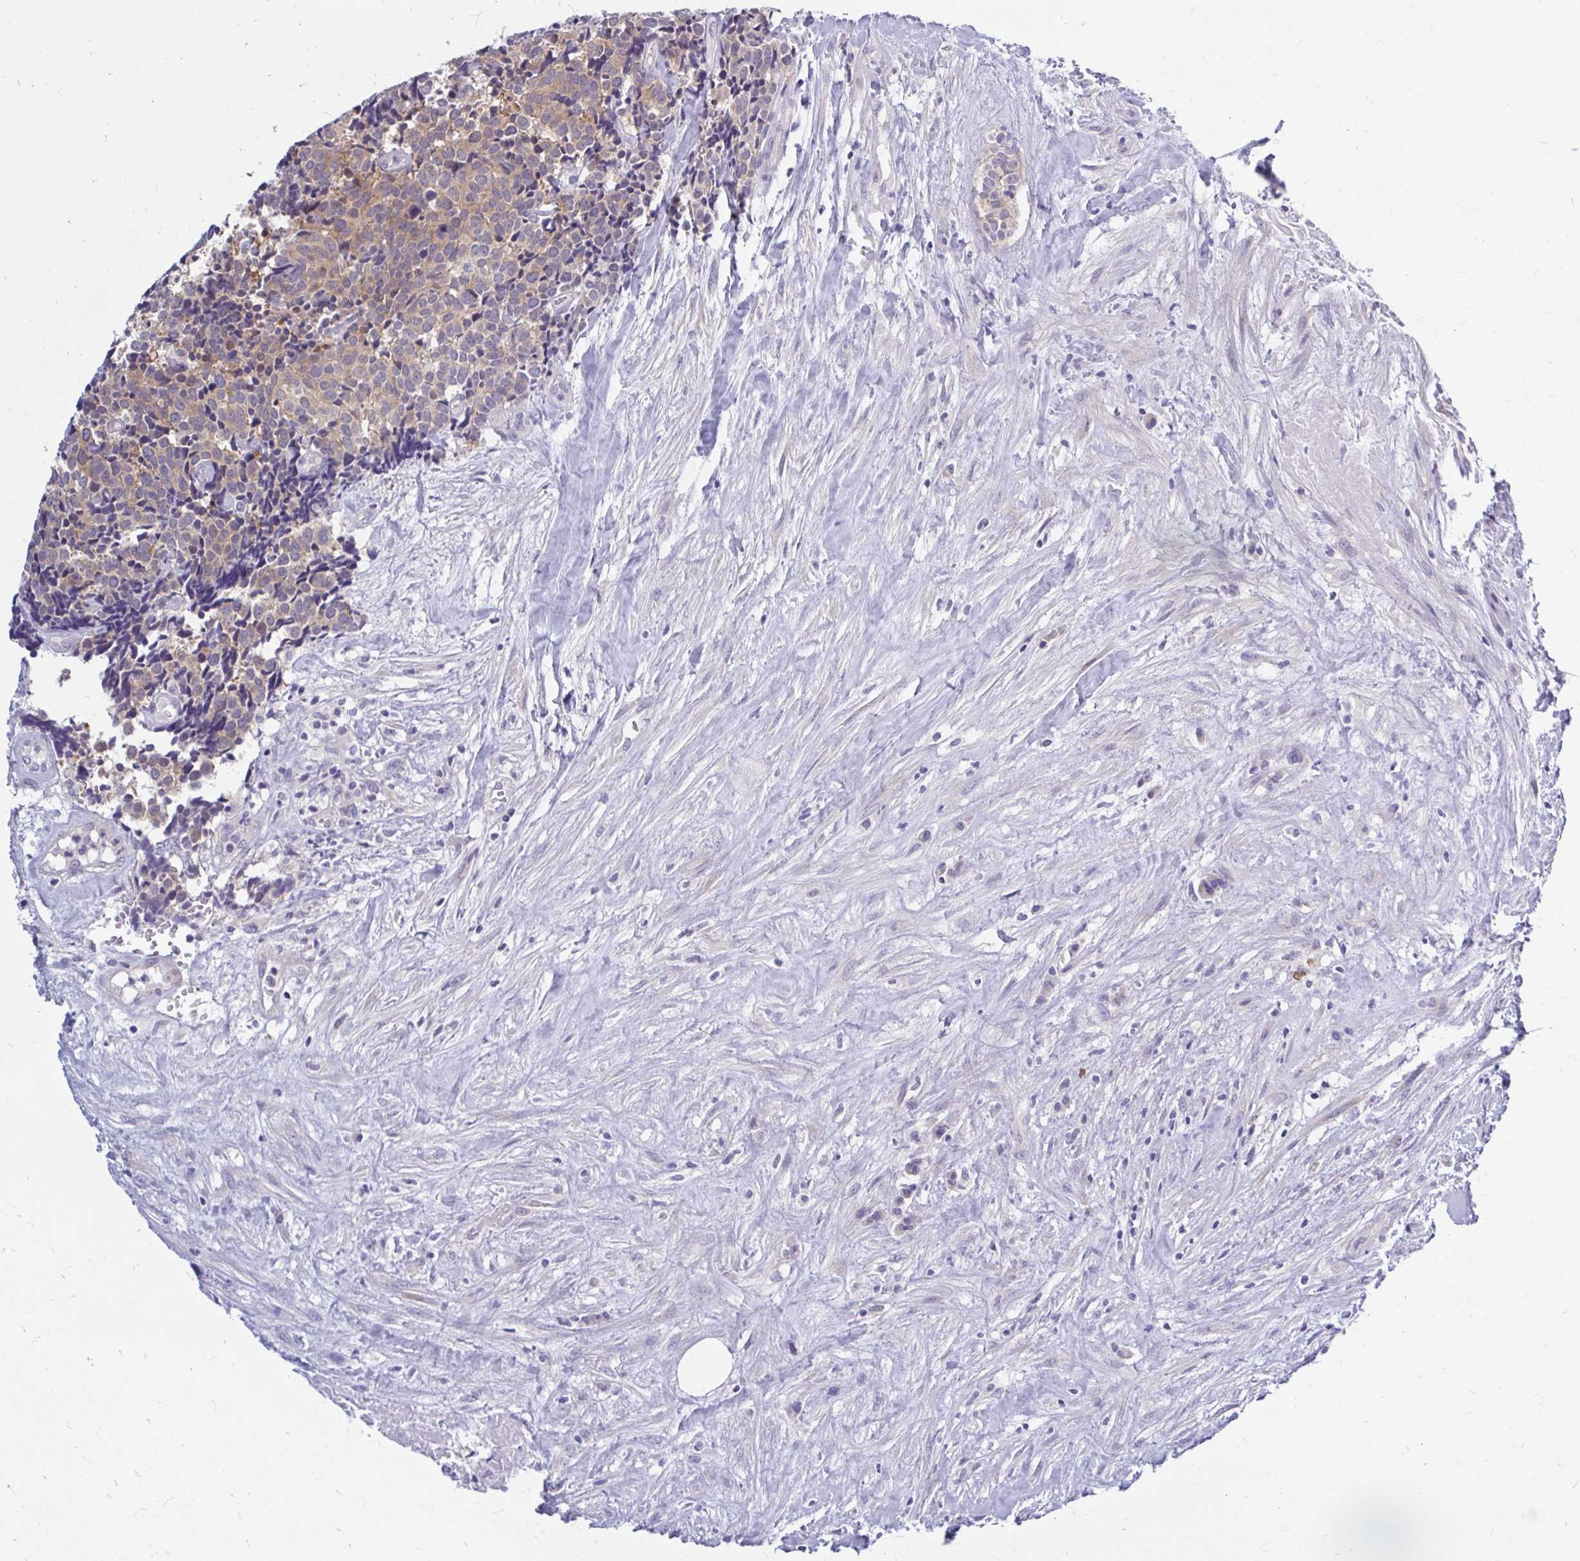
{"staining": {"intensity": "moderate", "quantity": "25%-75%", "location": "cytoplasmic/membranous"}, "tissue": "carcinoid", "cell_type": "Tumor cells", "image_type": "cancer", "snomed": [{"axis": "morphology", "description": "Carcinoid, malignant, NOS"}, {"axis": "topography", "description": "Skin"}], "caption": "The immunohistochemical stain labels moderate cytoplasmic/membranous staining in tumor cells of malignant carcinoid tissue. (IHC, brightfield microscopy, high magnification).", "gene": "MAP1LC3A", "patient": {"sex": "female", "age": 79}}